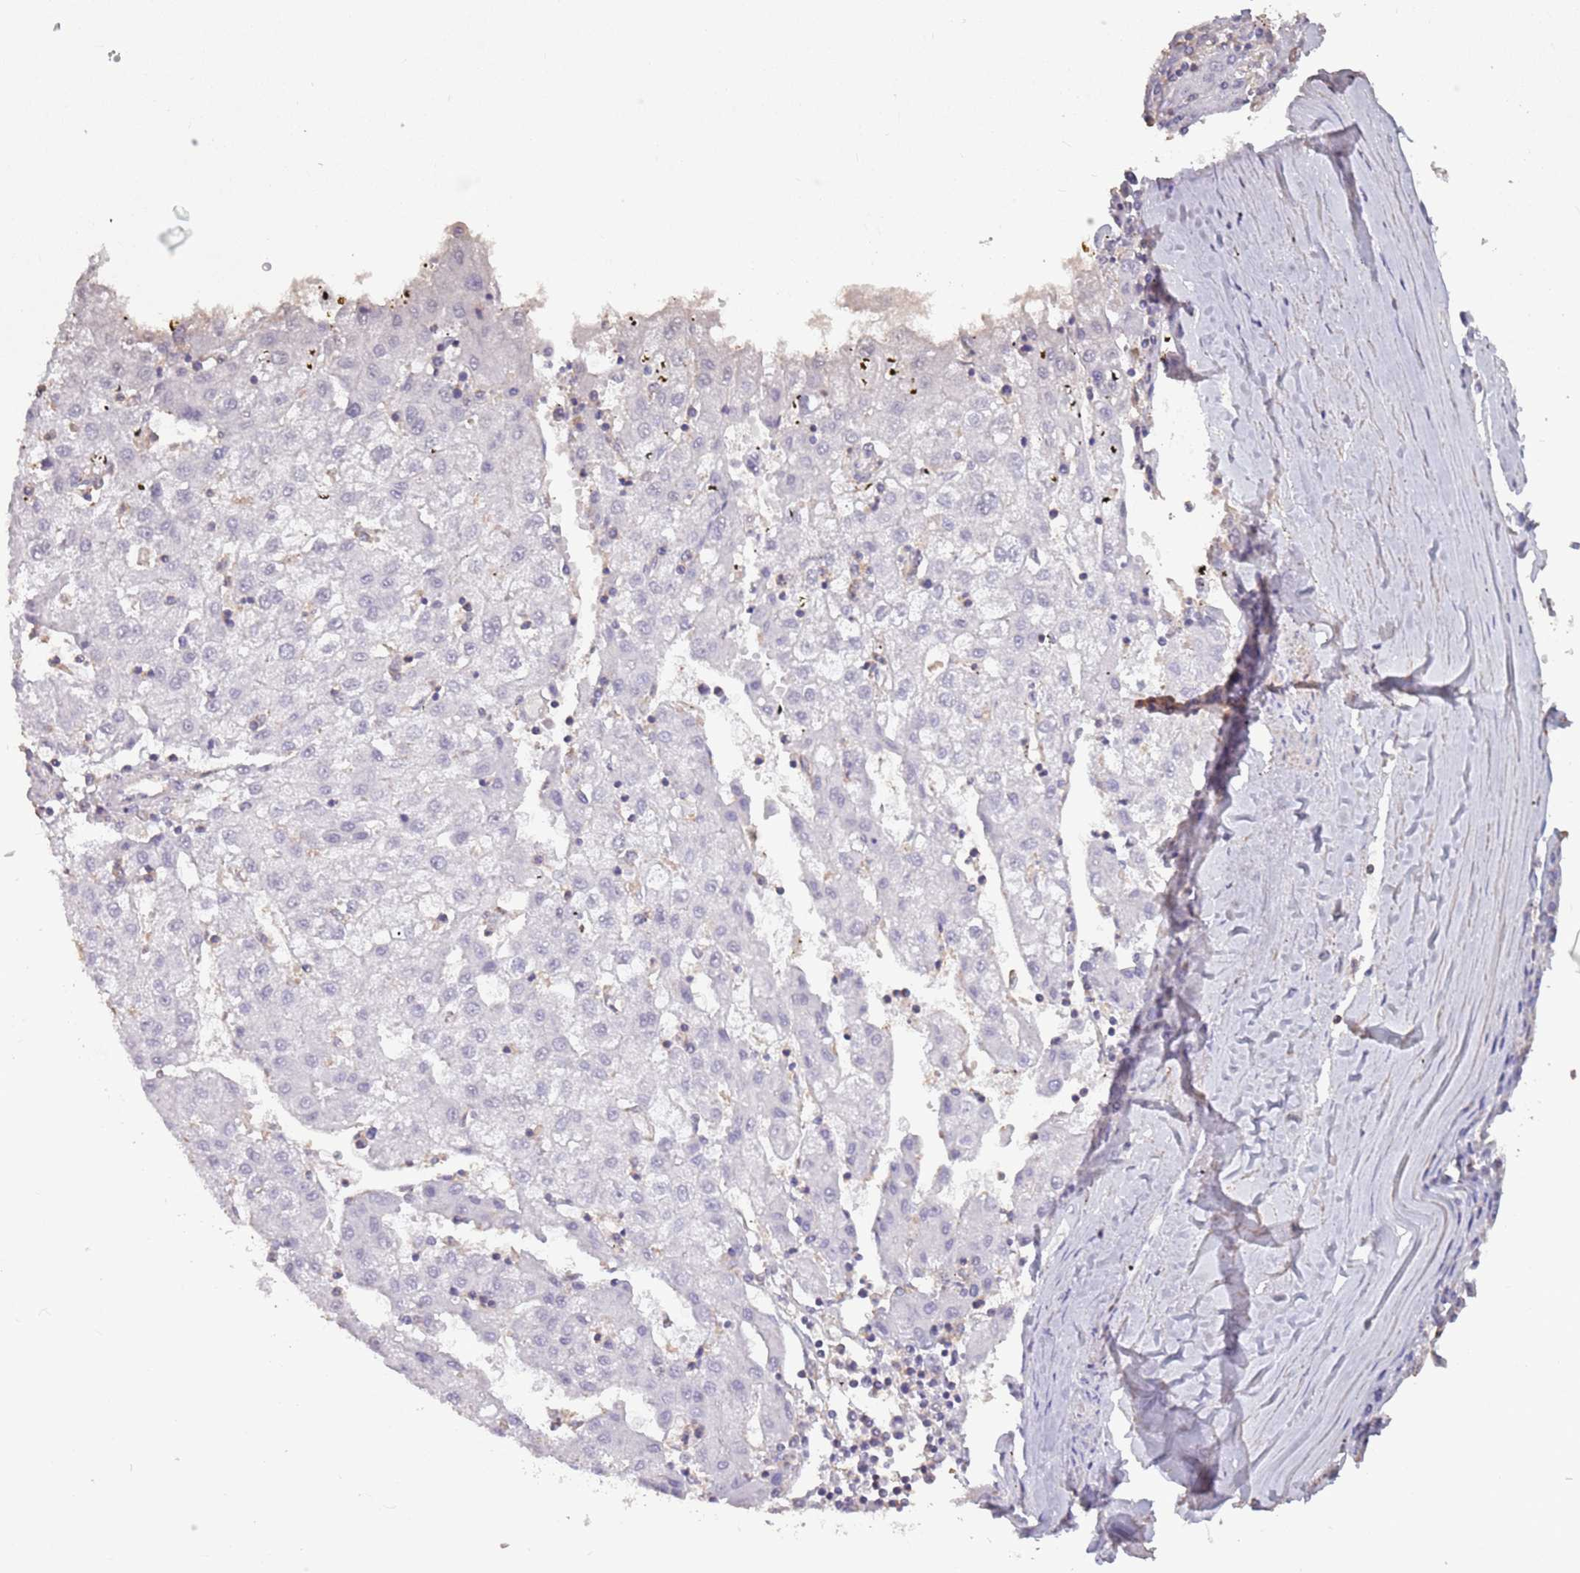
{"staining": {"intensity": "negative", "quantity": "none", "location": "none"}, "tissue": "liver cancer", "cell_type": "Tumor cells", "image_type": "cancer", "snomed": [{"axis": "morphology", "description": "Carcinoma, Hepatocellular, NOS"}, {"axis": "topography", "description": "Liver"}], "caption": "A photomicrograph of liver cancer stained for a protein displays no brown staining in tumor cells.", "gene": "SUN5", "patient": {"sex": "male", "age": 72}}